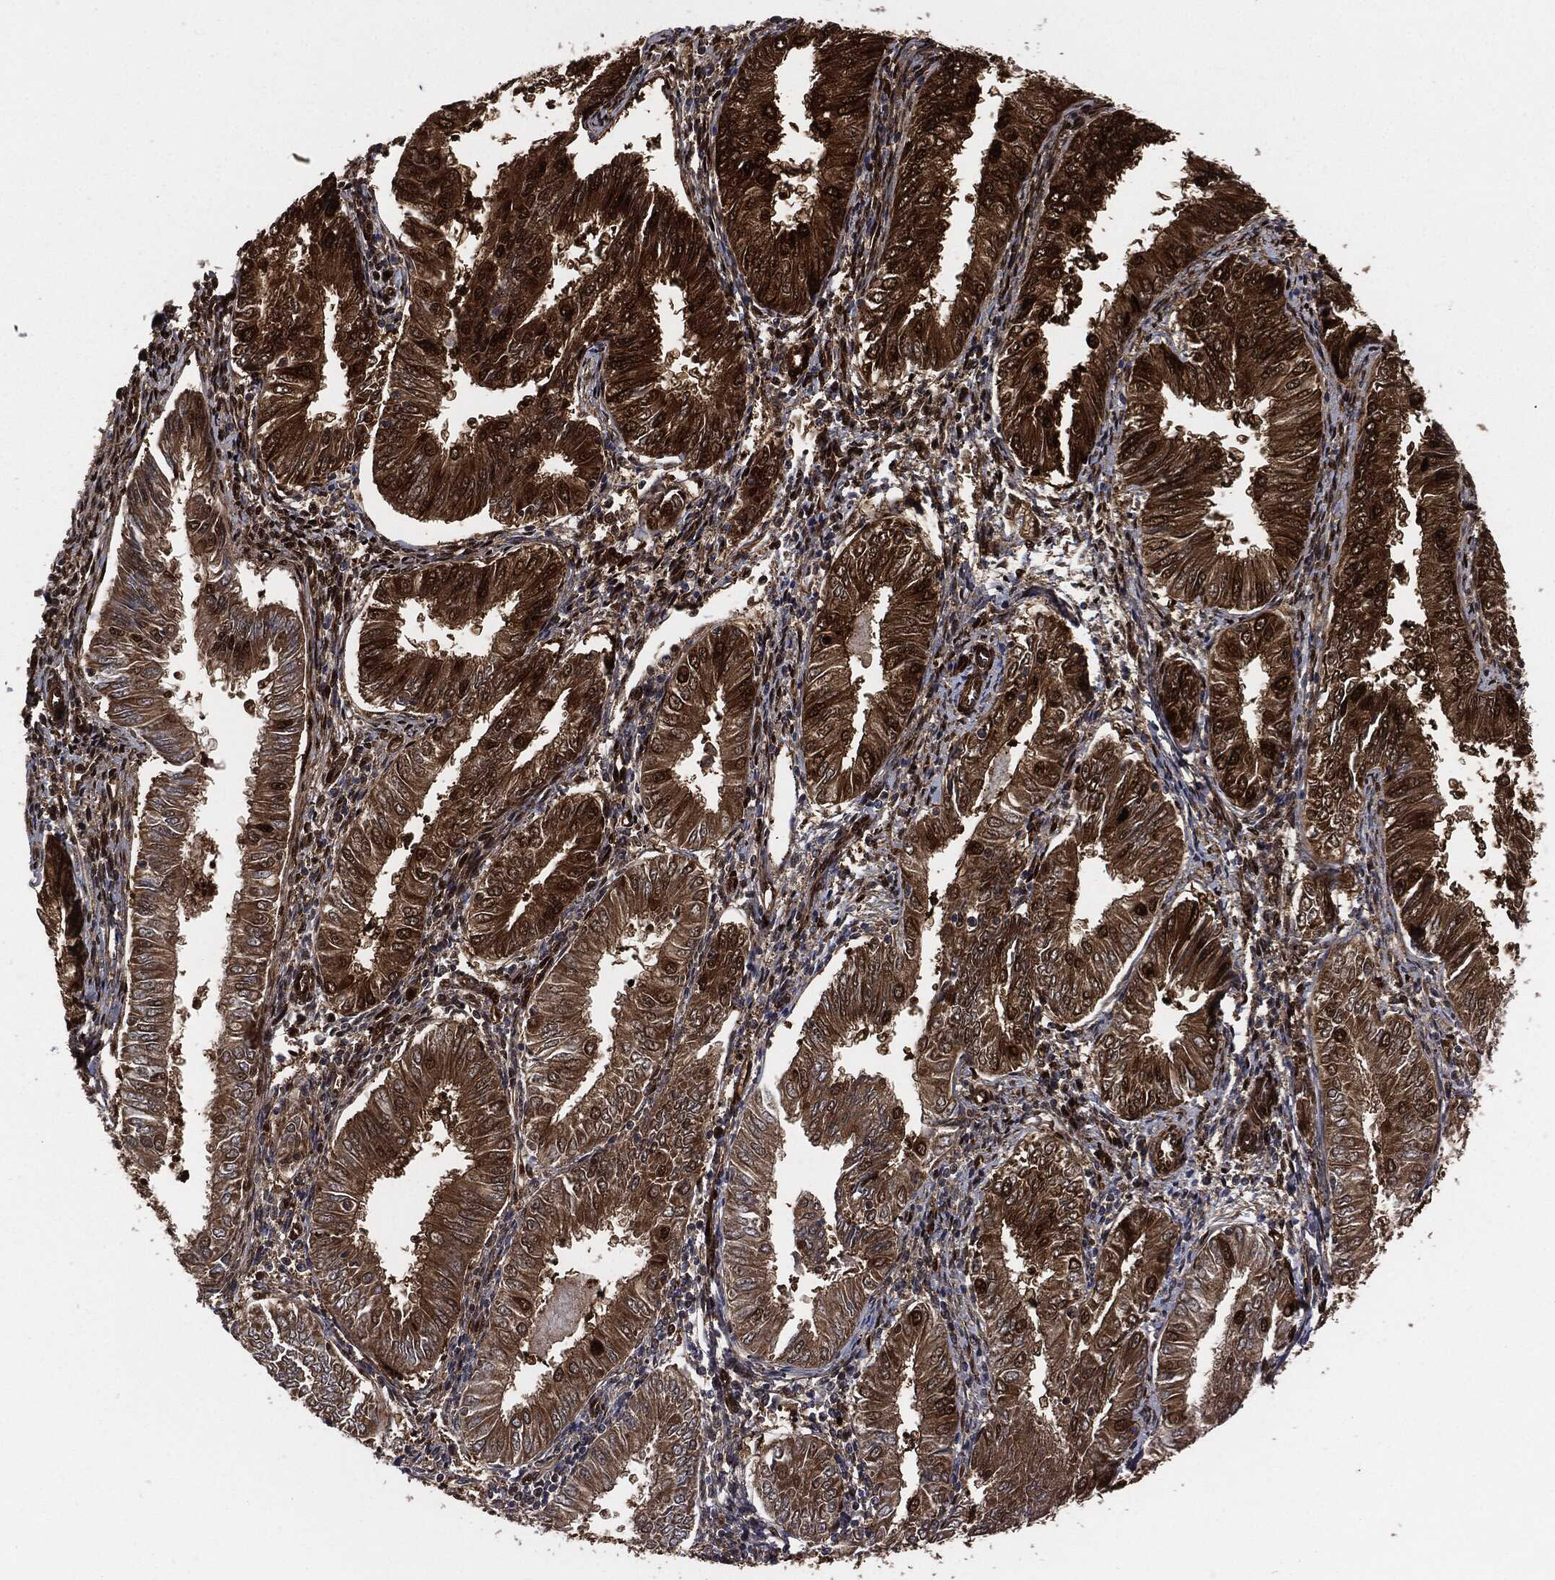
{"staining": {"intensity": "strong", "quantity": "25%-75%", "location": "cytoplasmic/membranous,nuclear"}, "tissue": "endometrial cancer", "cell_type": "Tumor cells", "image_type": "cancer", "snomed": [{"axis": "morphology", "description": "Adenocarcinoma, NOS"}, {"axis": "topography", "description": "Endometrium"}], "caption": "Brown immunohistochemical staining in endometrial cancer (adenocarcinoma) shows strong cytoplasmic/membranous and nuclear staining in approximately 25%-75% of tumor cells.", "gene": "DCTN1", "patient": {"sex": "female", "age": 53}}